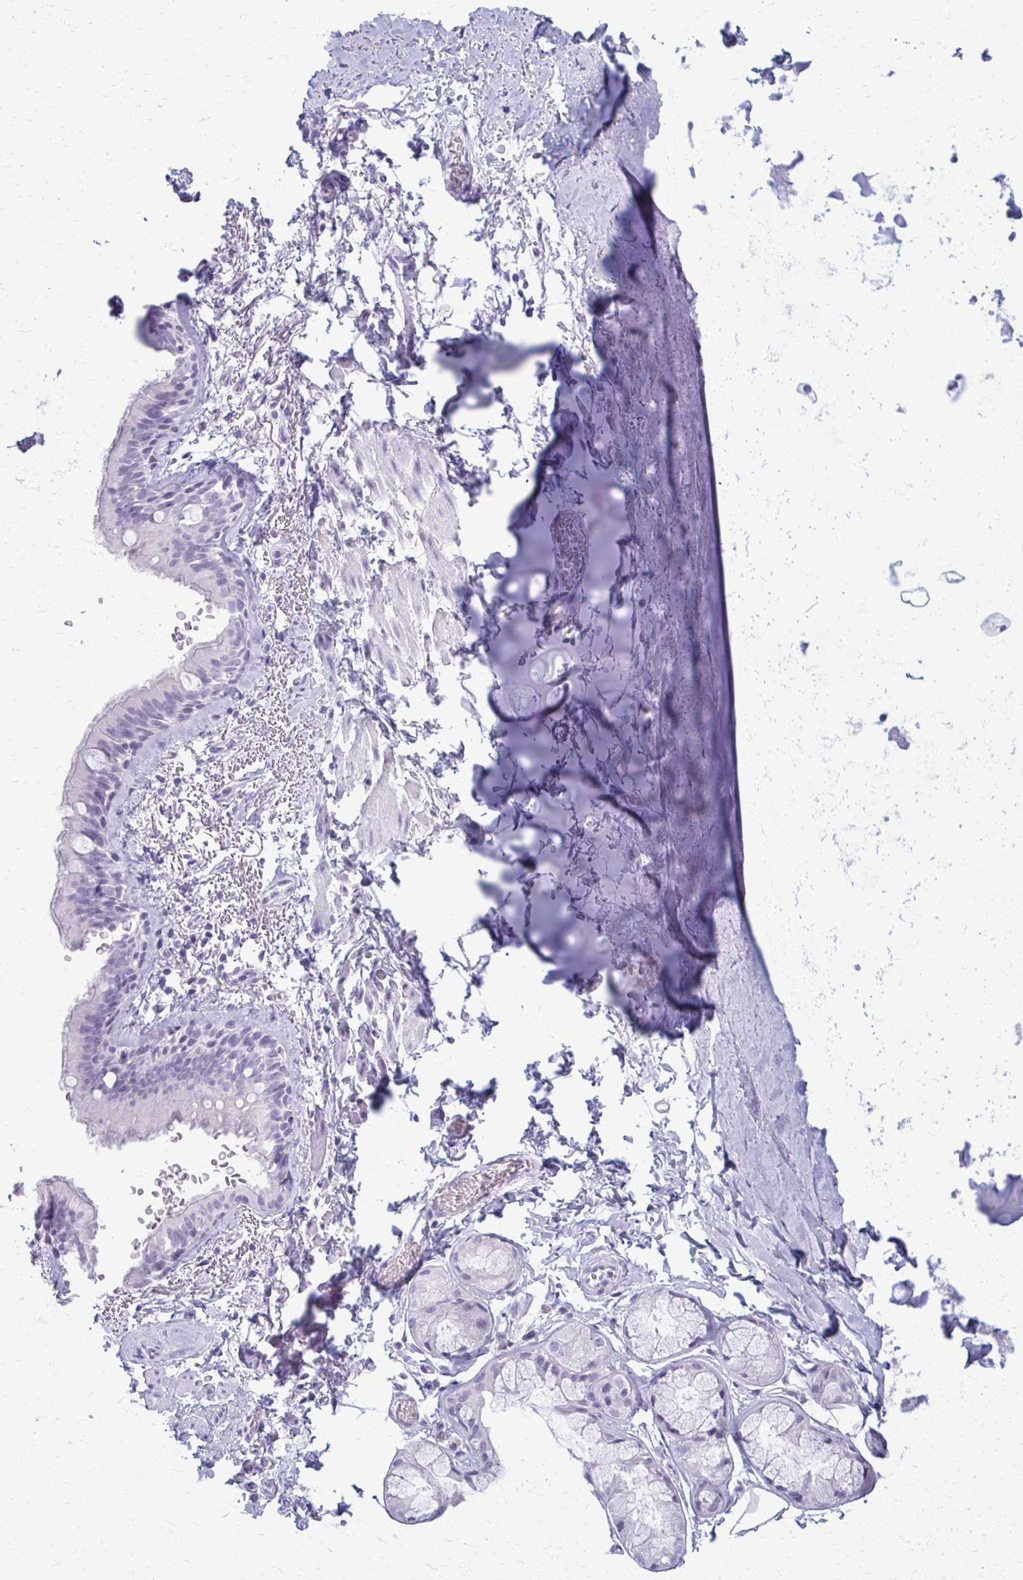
{"staining": {"intensity": "negative", "quantity": "none", "location": "none"}, "tissue": "soft tissue", "cell_type": "Chondrocytes", "image_type": "normal", "snomed": [{"axis": "morphology", "description": "Normal tissue, NOS"}, {"axis": "topography", "description": "Cartilage tissue"}, {"axis": "topography", "description": "Bronchus"}, {"axis": "topography", "description": "Peripheral nerve tissue"}], "caption": "DAB (3,3'-diaminobenzidine) immunohistochemical staining of benign soft tissue shows no significant positivity in chondrocytes.", "gene": "ACSM2A", "patient": {"sex": "male", "age": 67}}